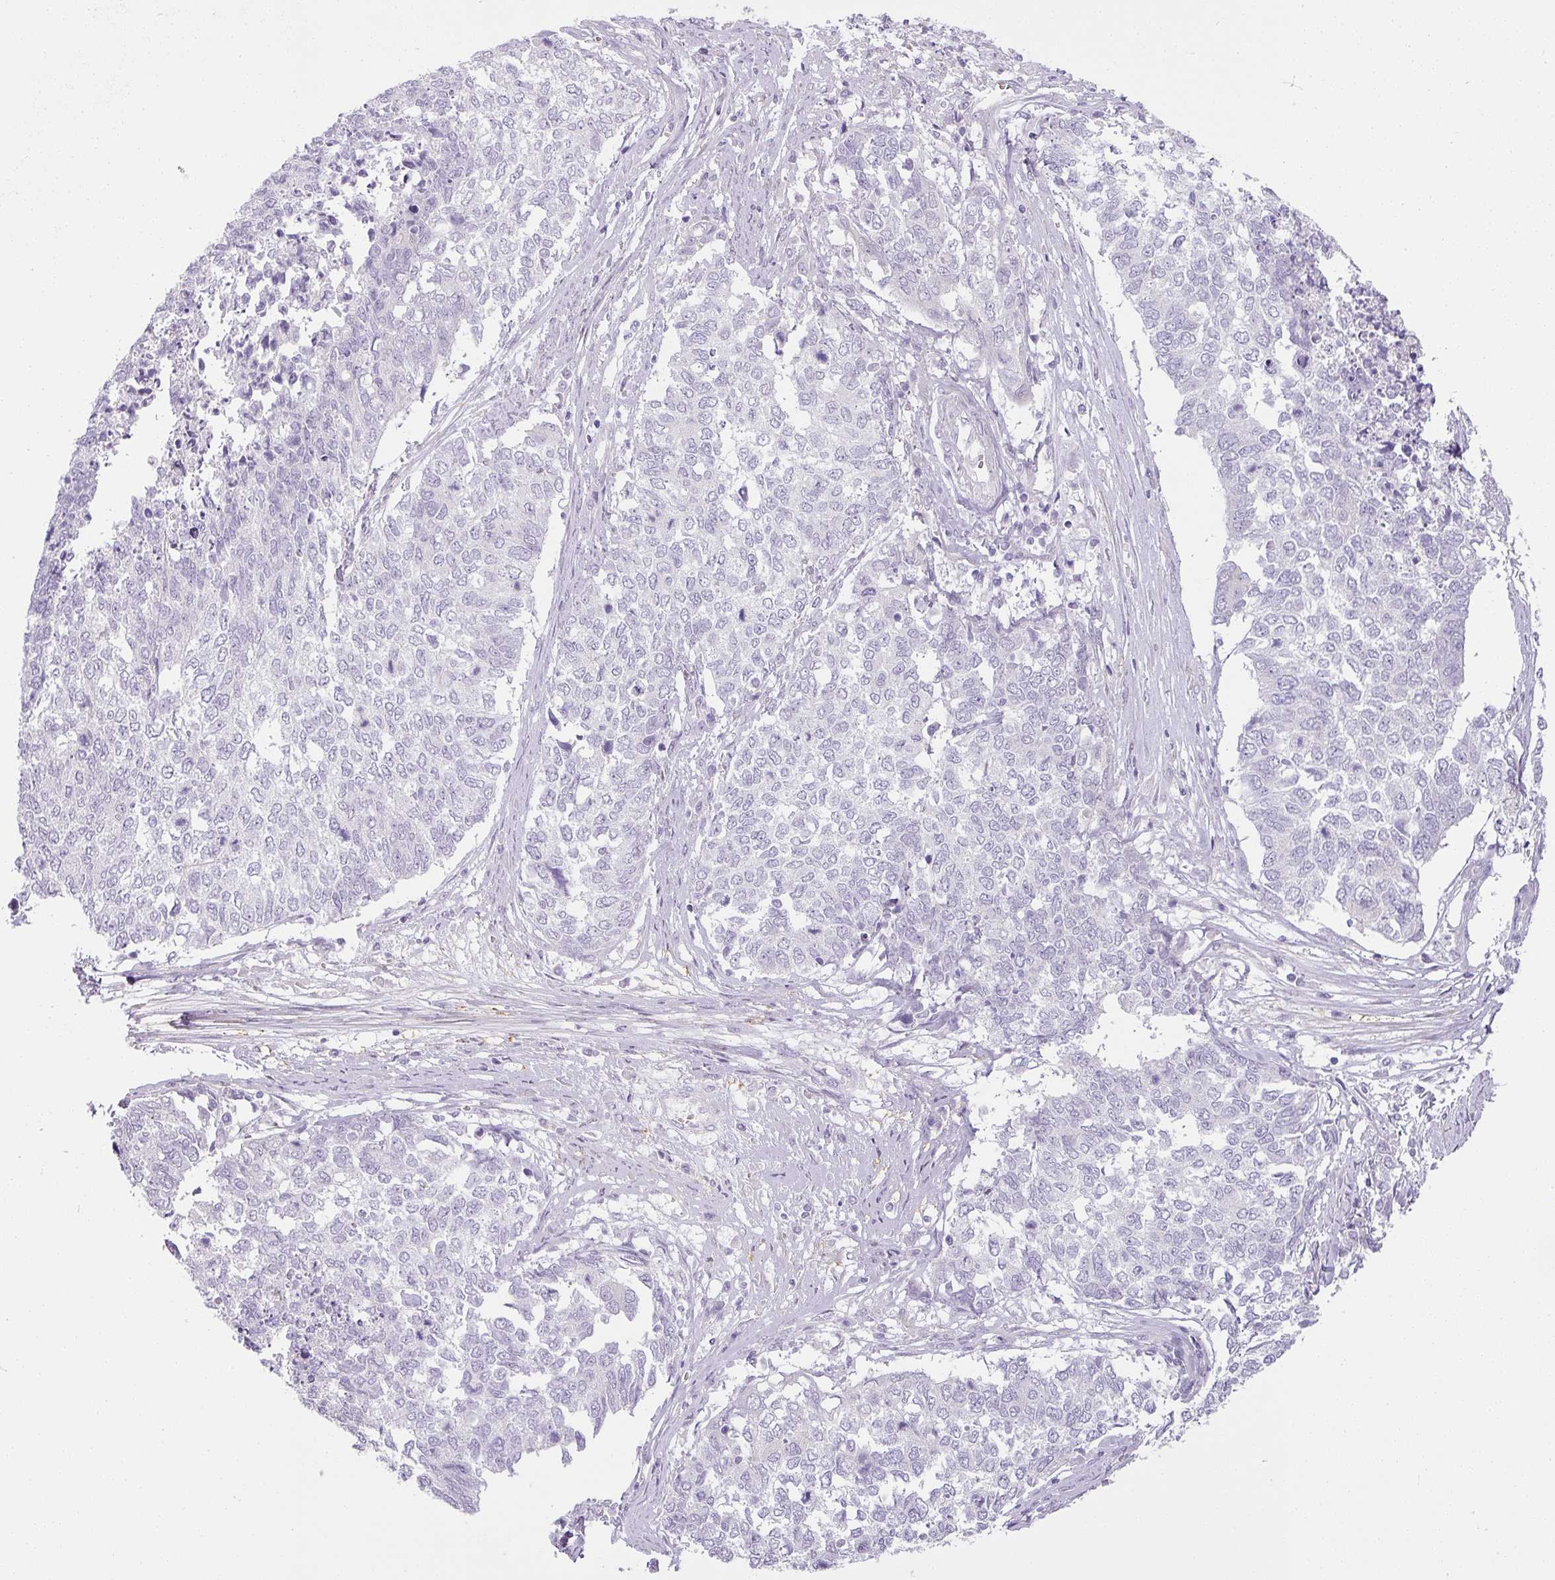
{"staining": {"intensity": "negative", "quantity": "none", "location": "none"}, "tissue": "cervical cancer", "cell_type": "Tumor cells", "image_type": "cancer", "snomed": [{"axis": "morphology", "description": "Squamous cell carcinoma, NOS"}, {"axis": "topography", "description": "Cervix"}], "caption": "Tumor cells show no significant protein expression in cervical cancer. (DAB (3,3'-diaminobenzidine) IHC, high magnification).", "gene": "RAX2", "patient": {"sex": "female", "age": 63}}